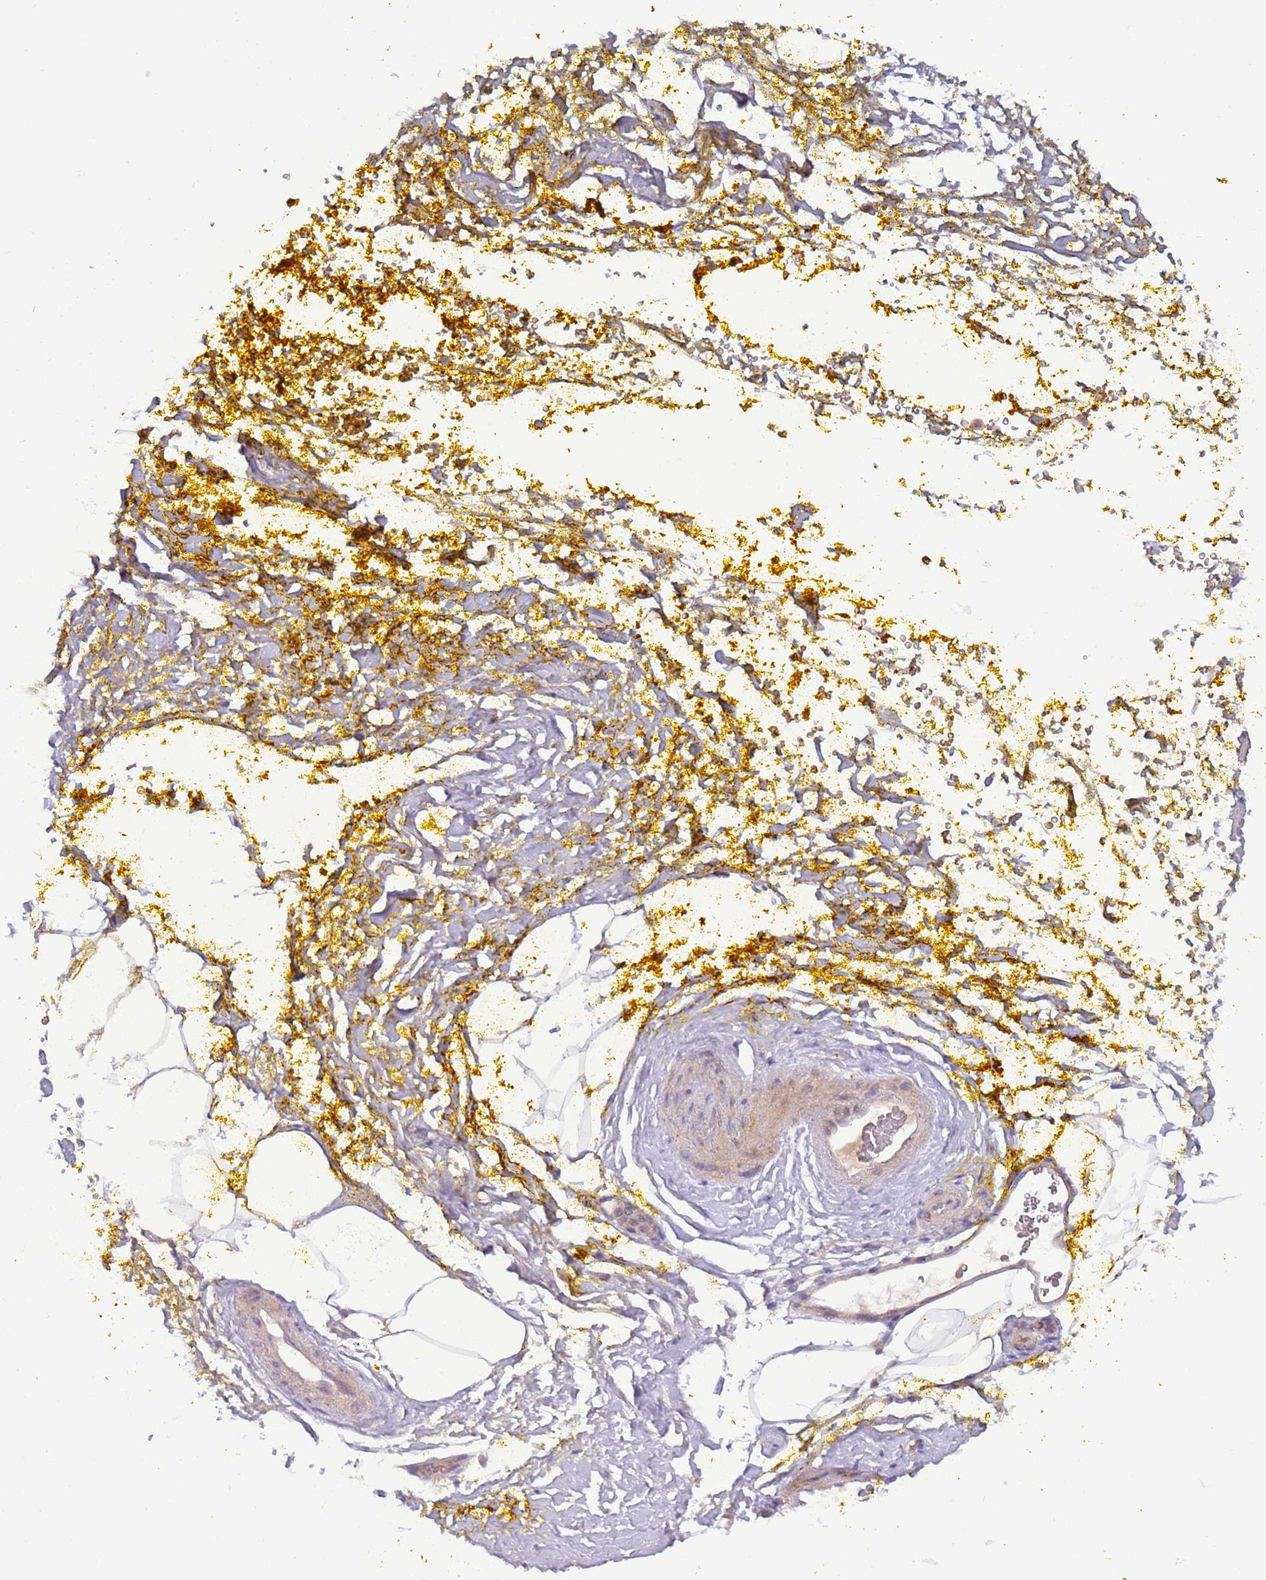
{"staining": {"intensity": "moderate", "quantity": "25%-75%", "location": "cytoplasmic/membranous"}, "tissue": "adipose tissue", "cell_type": "Adipocytes", "image_type": "normal", "snomed": [{"axis": "morphology", "description": "Normal tissue, NOS"}, {"axis": "morphology", "description": "Adenocarcinoma, Low grade"}, {"axis": "topography", "description": "Prostate"}, {"axis": "topography", "description": "Peripheral nerve tissue"}], "caption": "Immunohistochemistry image of benign adipose tissue: adipose tissue stained using immunohistochemistry (IHC) exhibits medium levels of moderate protein expression localized specifically in the cytoplasmic/membranous of adipocytes, appearing as a cytoplasmic/membranous brown color.", "gene": "UQCRQ", "patient": {"sex": "male", "age": 63}}